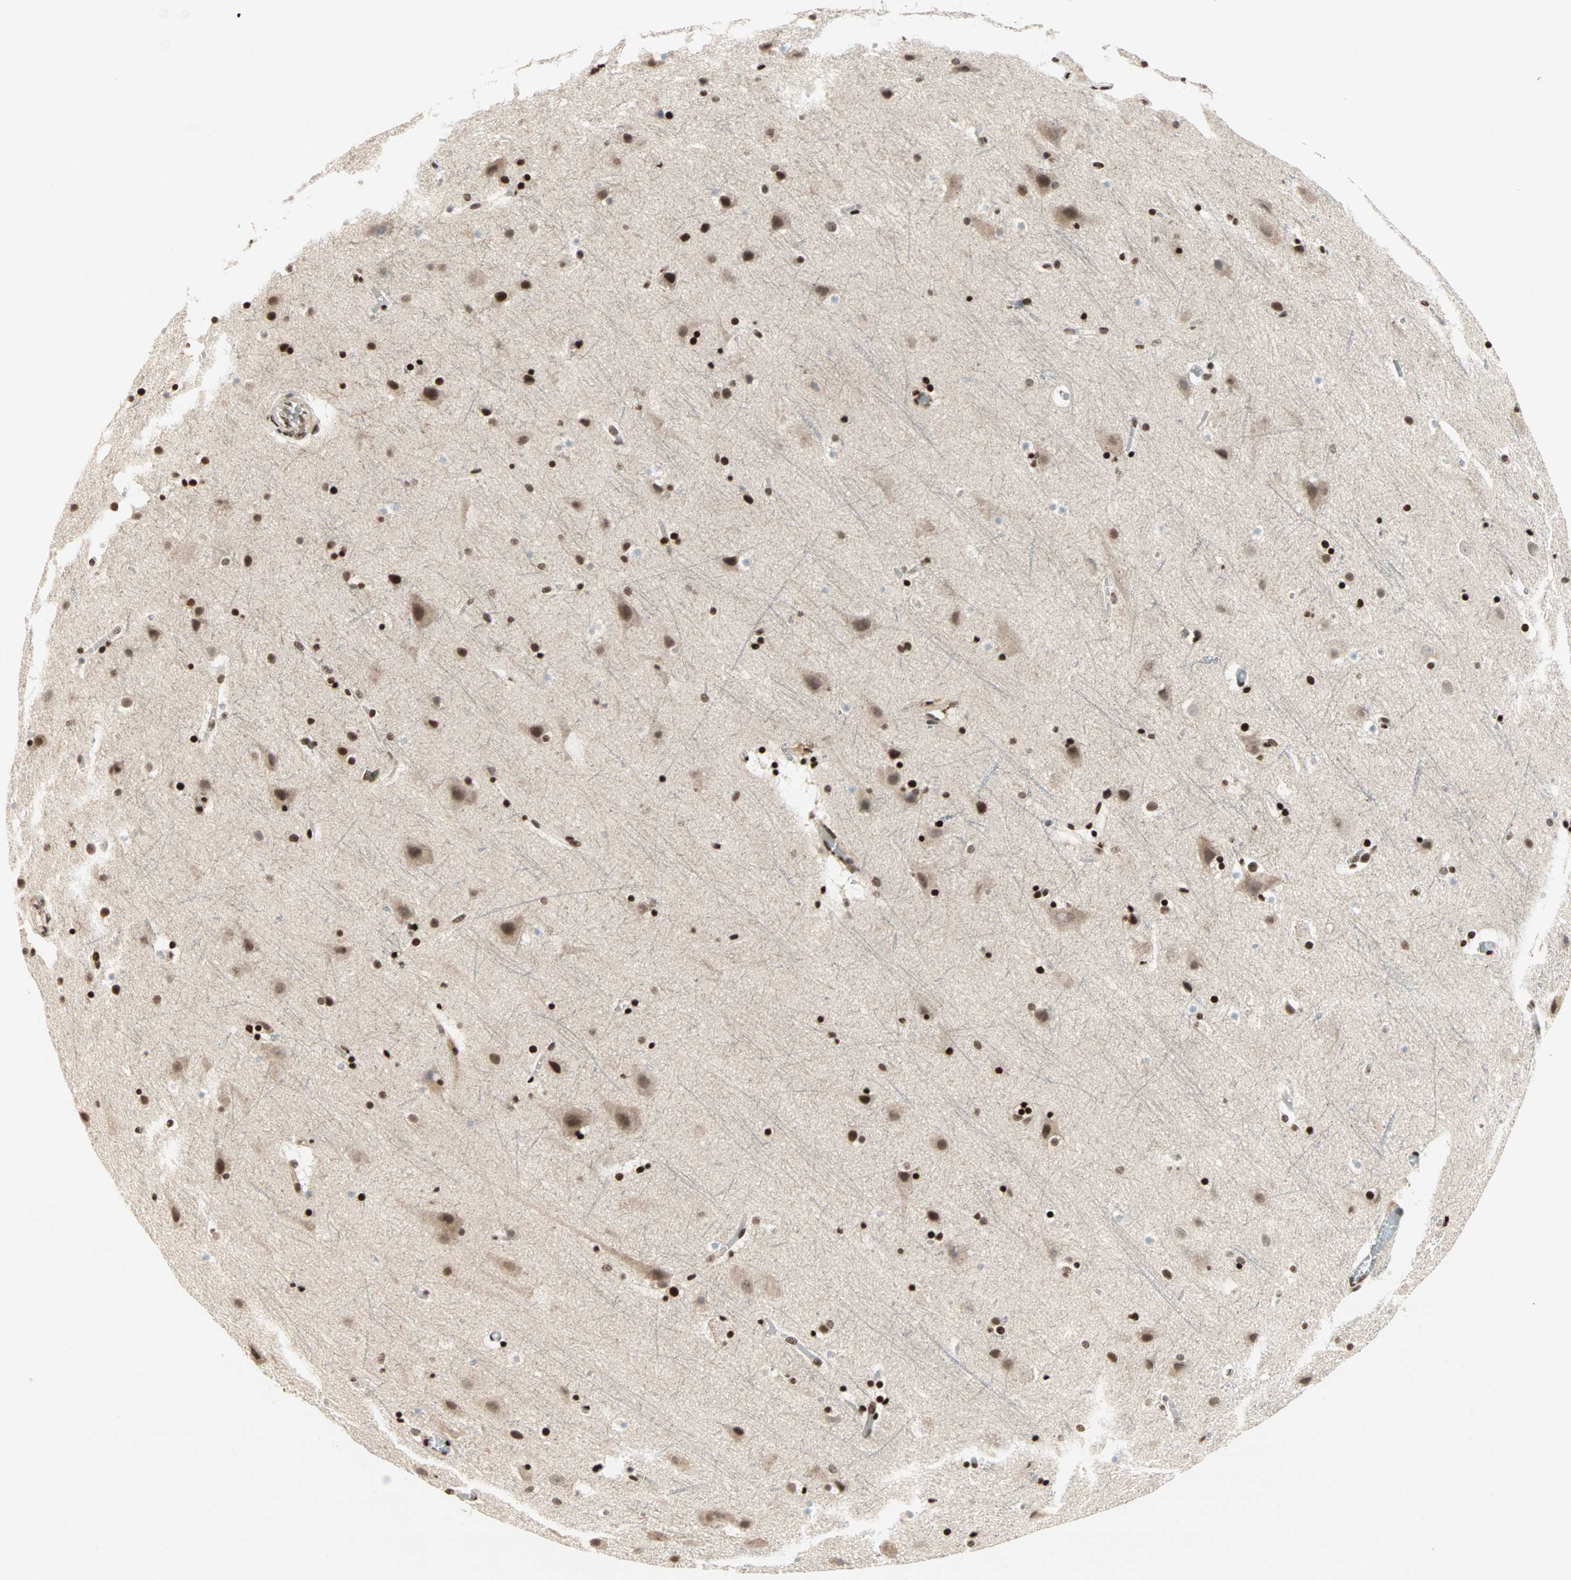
{"staining": {"intensity": "strong", "quantity": ">75%", "location": "nuclear"}, "tissue": "cerebral cortex", "cell_type": "Endothelial cells", "image_type": "normal", "snomed": [{"axis": "morphology", "description": "Normal tissue, NOS"}, {"axis": "topography", "description": "Cerebral cortex"}], "caption": "Immunohistochemical staining of unremarkable human cerebral cortex shows strong nuclear protein expression in approximately >75% of endothelial cells.", "gene": "BLM", "patient": {"sex": "male", "age": 45}}